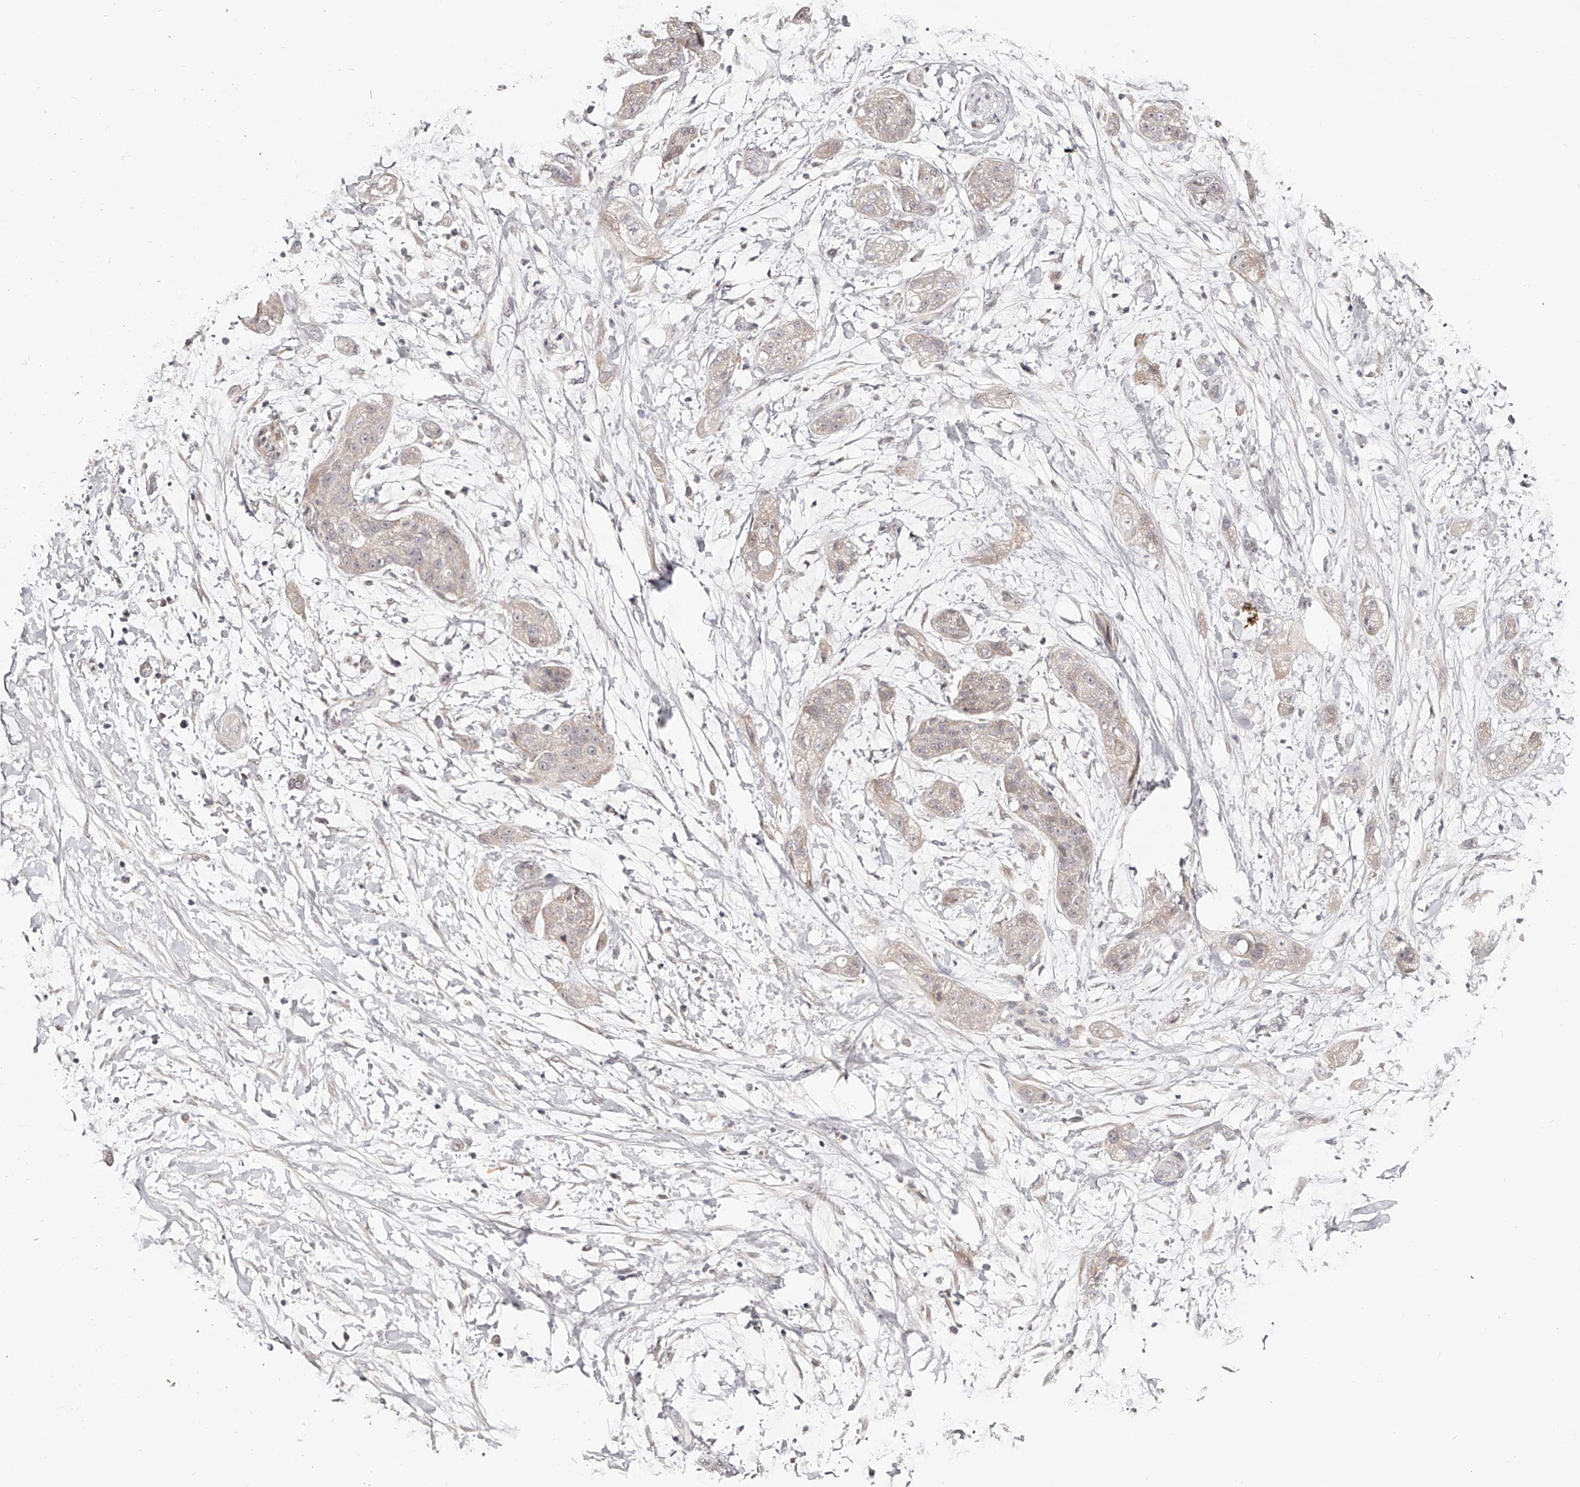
{"staining": {"intensity": "negative", "quantity": "none", "location": "none"}, "tissue": "pancreatic cancer", "cell_type": "Tumor cells", "image_type": "cancer", "snomed": [{"axis": "morphology", "description": "Adenocarcinoma, NOS"}, {"axis": "topography", "description": "Pancreas"}], "caption": "An immunohistochemistry (IHC) histopathology image of adenocarcinoma (pancreatic) is shown. There is no staining in tumor cells of adenocarcinoma (pancreatic). The staining is performed using DAB brown chromogen with nuclei counter-stained in using hematoxylin.", "gene": "ZNF789", "patient": {"sex": "female", "age": 78}}